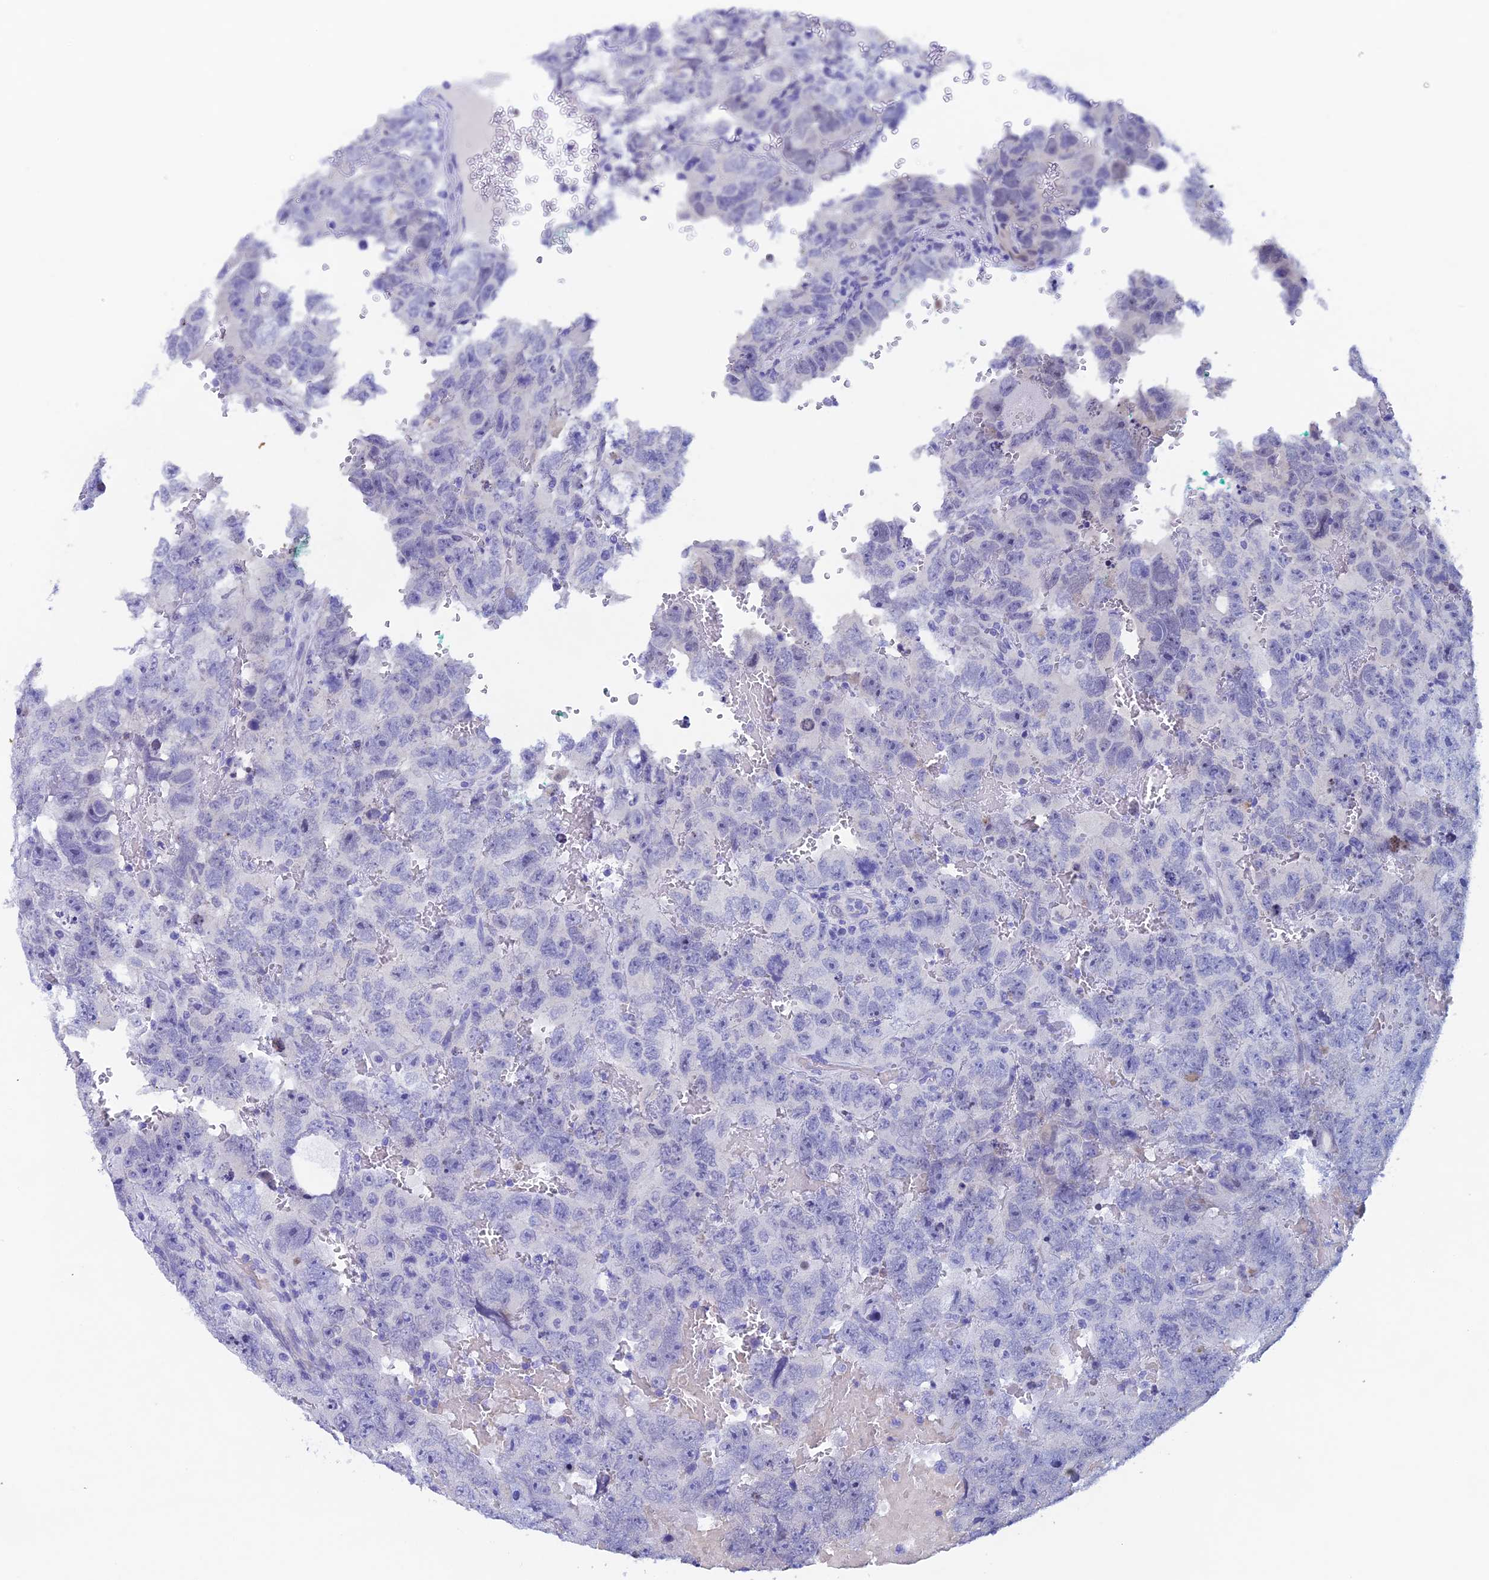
{"staining": {"intensity": "negative", "quantity": "none", "location": "none"}, "tissue": "testis cancer", "cell_type": "Tumor cells", "image_type": "cancer", "snomed": [{"axis": "morphology", "description": "Carcinoma, Embryonal, NOS"}, {"axis": "topography", "description": "Testis"}], "caption": "There is no significant expression in tumor cells of testis cancer.", "gene": "PSMC3IP", "patient": {"sex": "male", "age": 45}}